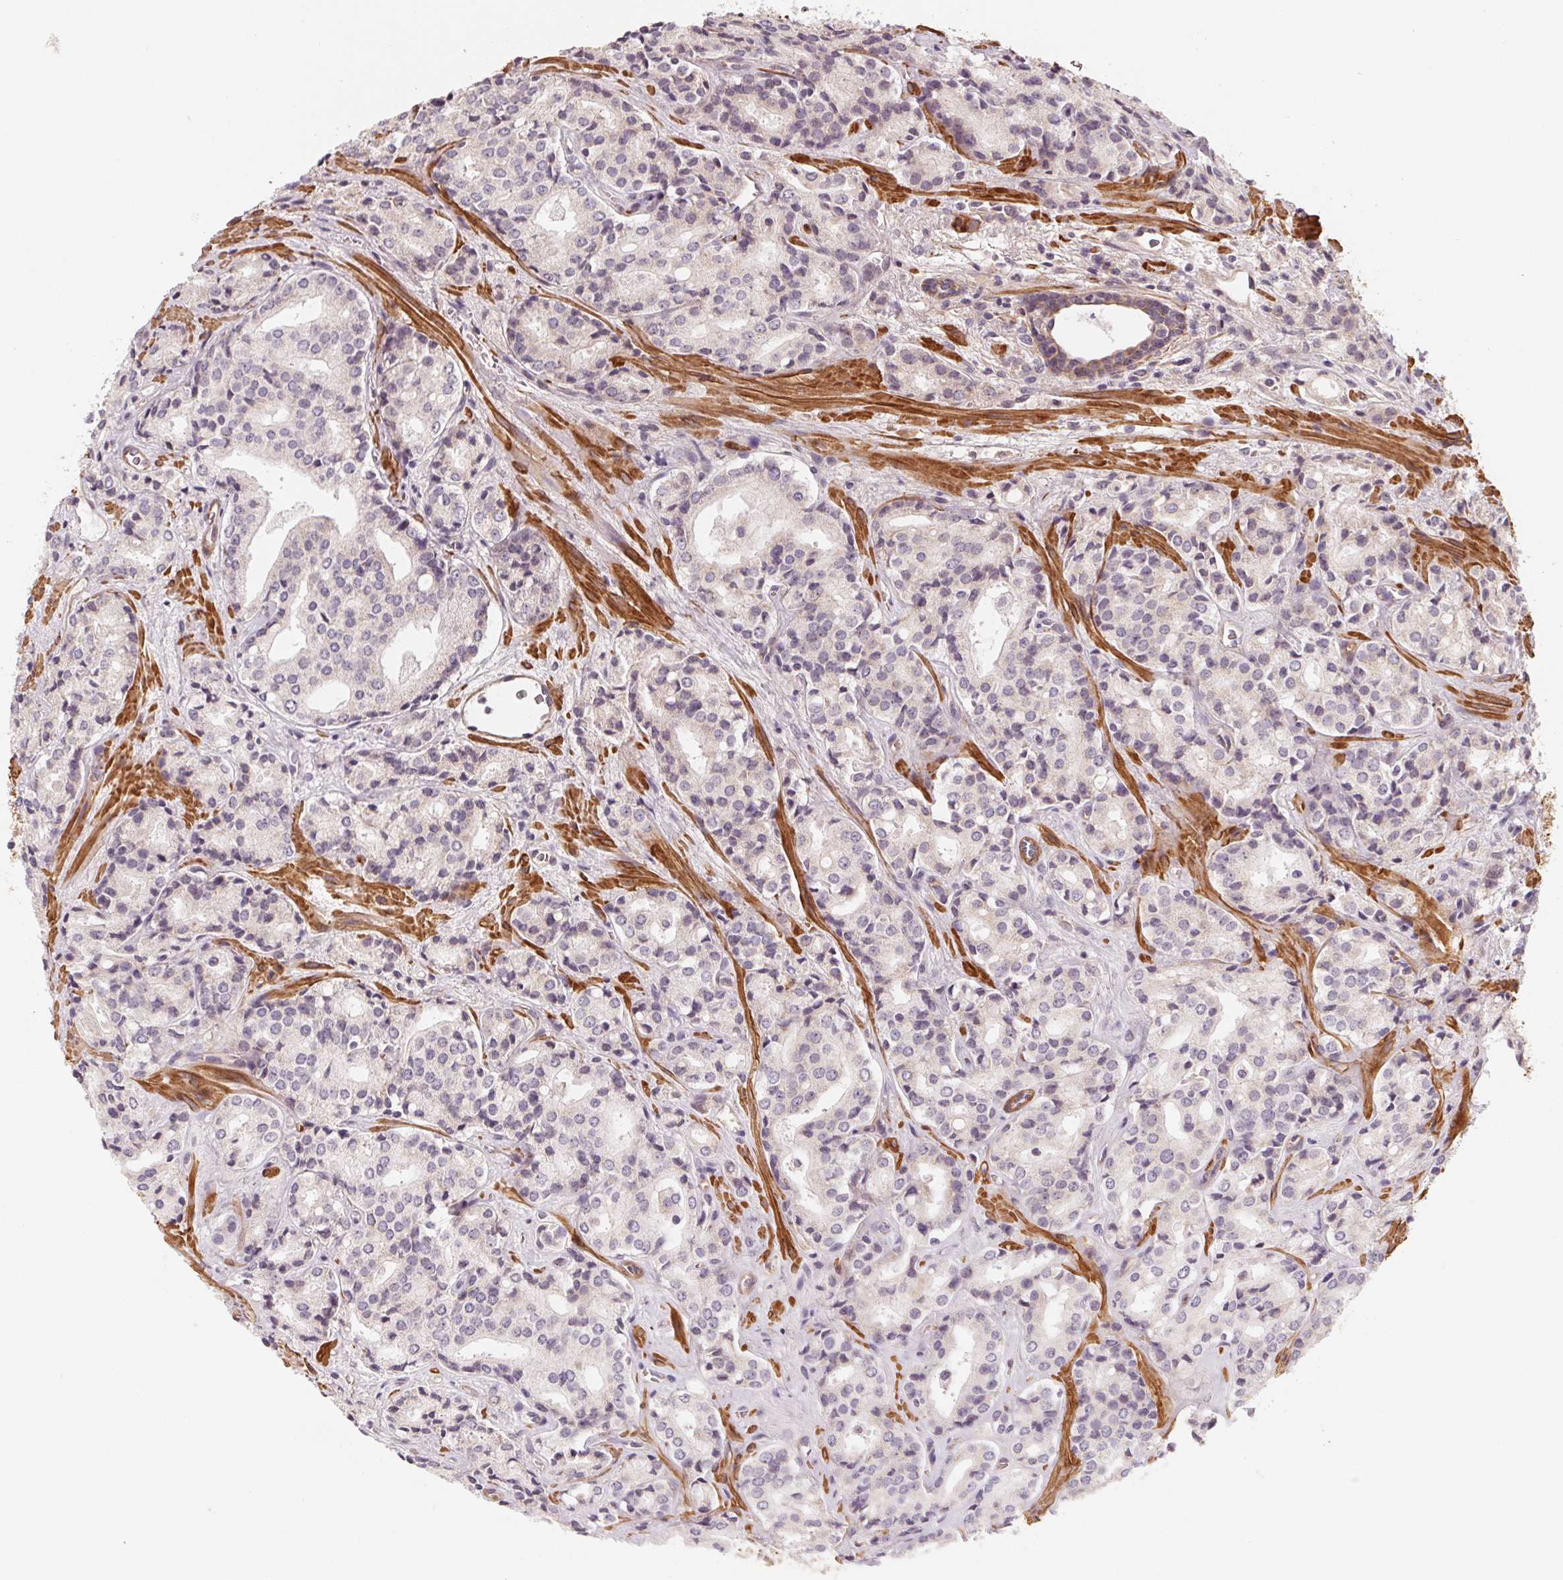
{"staining": {"intensity": "negative", "quantity": "none", "location": "none"}, "tissue": "prostate cancer", "cell_type": "Tumor cells", "image_type": "cancer", "snomed": [{"axis": "morphology", "description": "Adenocarcinoma, Low grade"}, {"axis": "topography", "description": "Prostate"}], "caption": "High power microscopy photomicrograph of an immunohistochemistry (IHC) histopathology image of adenocarcinoma (low-grade) (prostate), revealing no significant expression in tumor cells.", "gene": "CCDC112", "patient": {"sex": "male", "age": 56}}